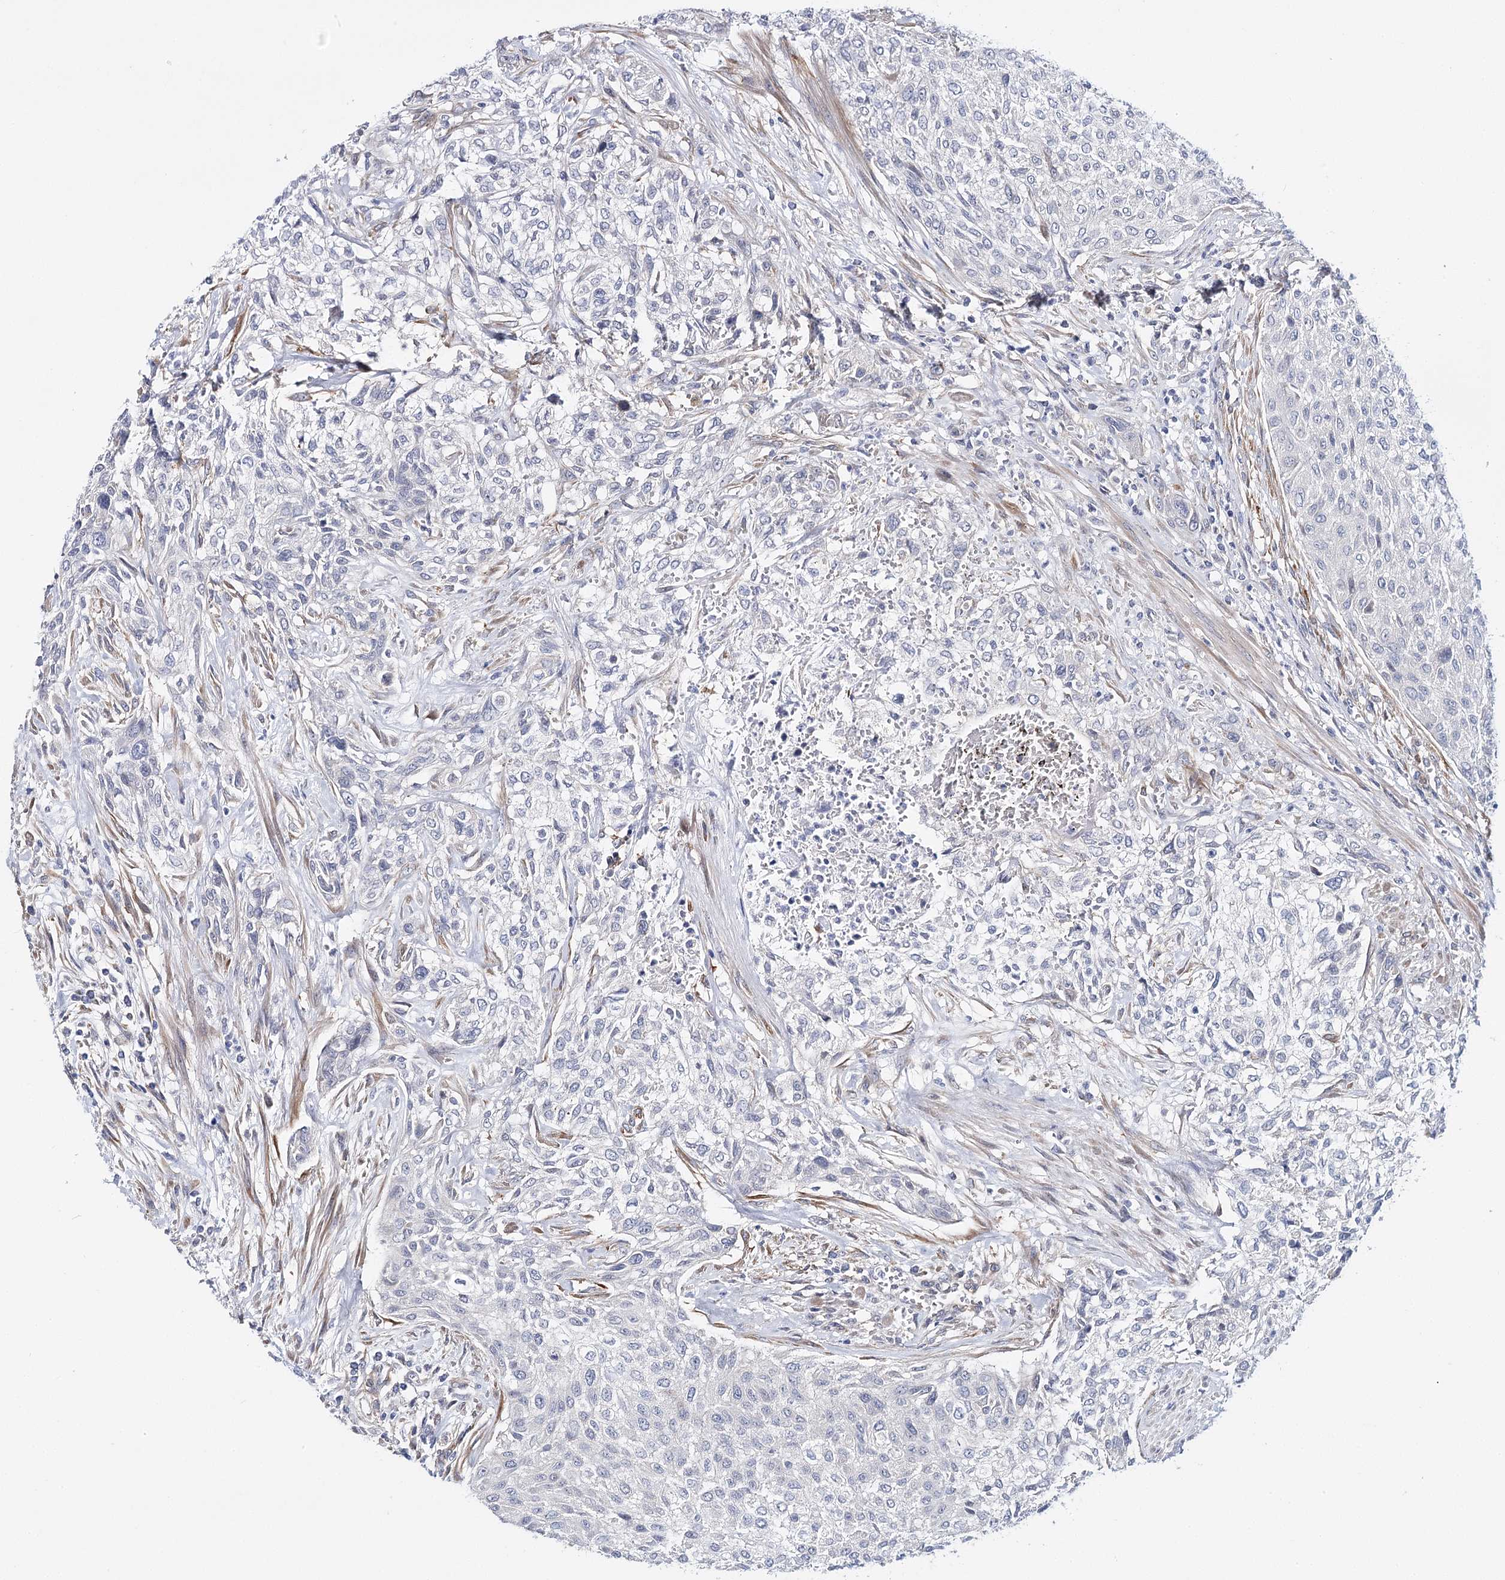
{"staining": {"intensity": "negative", "quantity": "none", "location": "none"}, "tissue": "urothelial cancer", "cell_type": "Tumor cells", "image_type": "cancer", "snomed": [{"axis": "morphology", "description": "Normal tissue, NOS"}, {"axis": "morphology", "description": "Urothelial carcinoma, NOS"}, {"axis": "topography", "description": "Urinary bladder"}, {"axis": "topography", "description": "Peripheral nerve tissue"}], "caption": "Immunohistochemical staining of human transitional cell carcinoma reveals no significant expression in tumor cells.", "gene": "TEX12", "patient": {"sex": "male", "age": 35}}